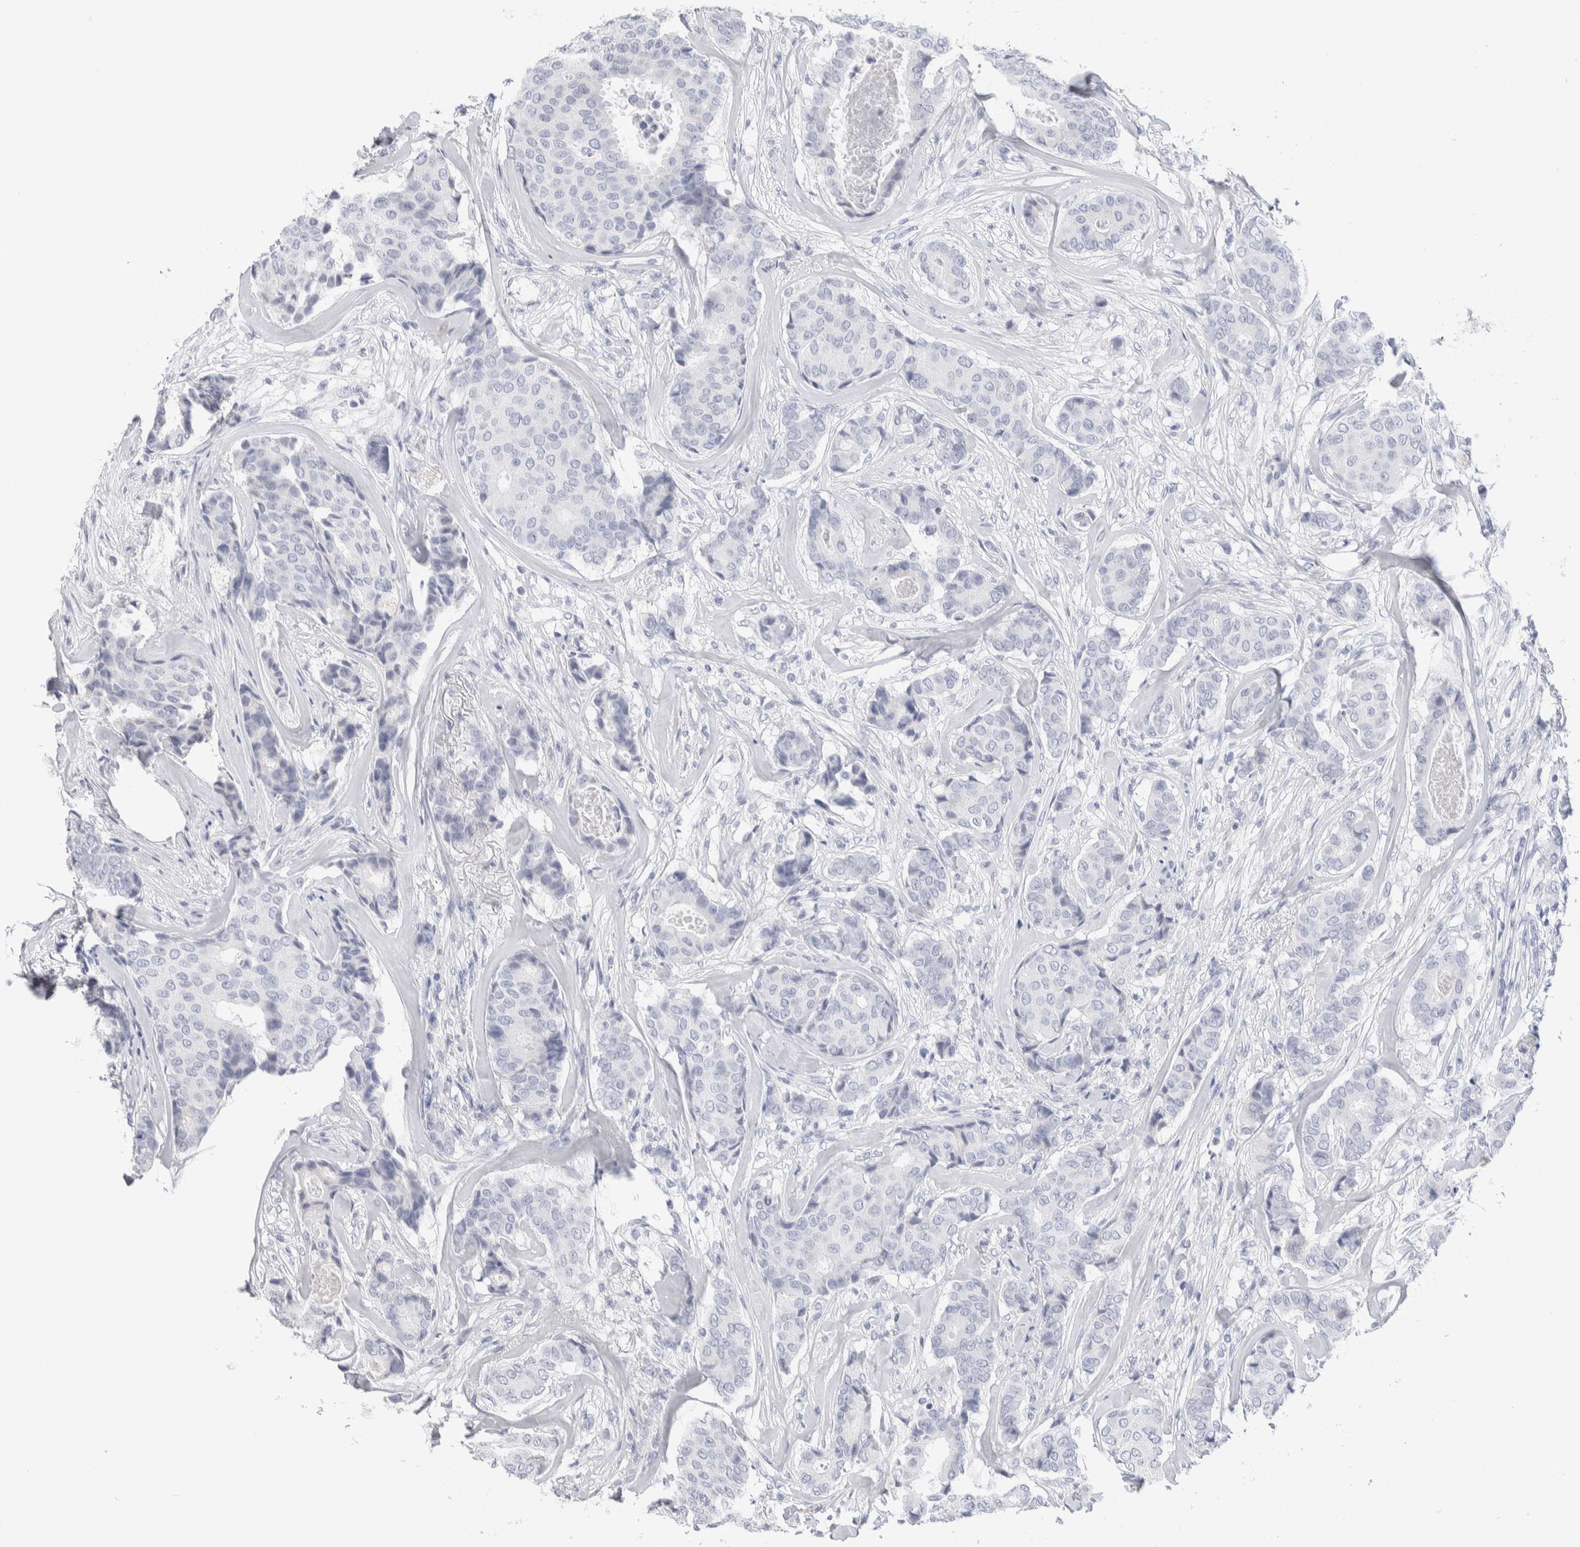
{"staining": {"intensity": "negative", "quantity": "none", "location": "none"}, "tissue": "breast cancer", "cell_type": "Tumor cells", "image_type": "cancer", "snomed": [{"axis": "morphology", "description": "Duct carcinoma"}, {"axis": "topography", "description": "Breast"}], "caption": "Immunohistochemical staining of breast cancer shows no significant positivity in tumor cells.", "gene": "GDA", "patient": {"sex": "female", "age": 75}}